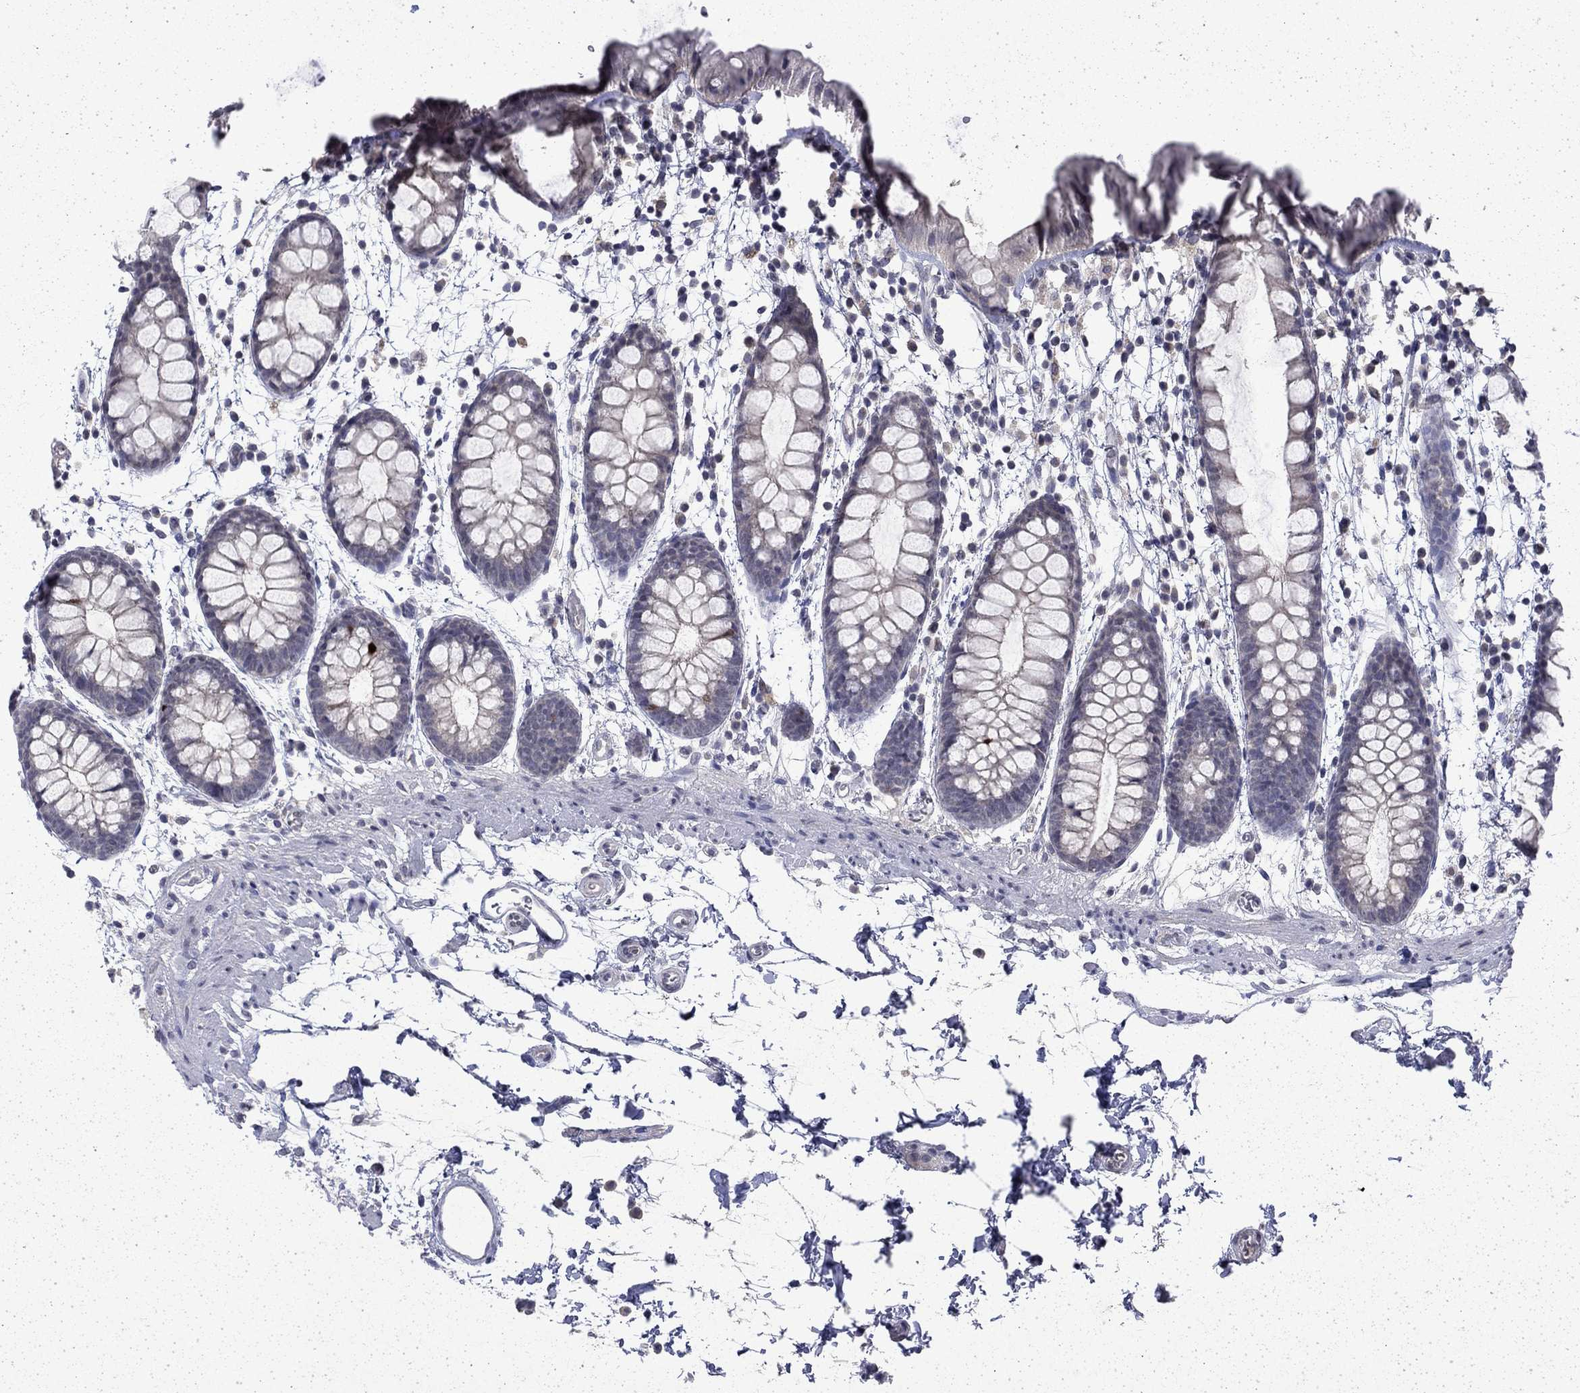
{"staining": {"intensity": "negative", "quantity": "none", "location": "none"}, "tissue": "rectum", "cell_type": "Glandular cells", "image_type": "normal", "snomed": [{"axis": "morphology", "description": "Normal tissue, NOS"}, {"axis": "topography", "description": "Rectum"}], "caption": "Immunohistochemical staining of benign rectum shows no significant staining in glandular cells.", "gene": "CHAT", "patient": {"sex": "male", "age": 57}}